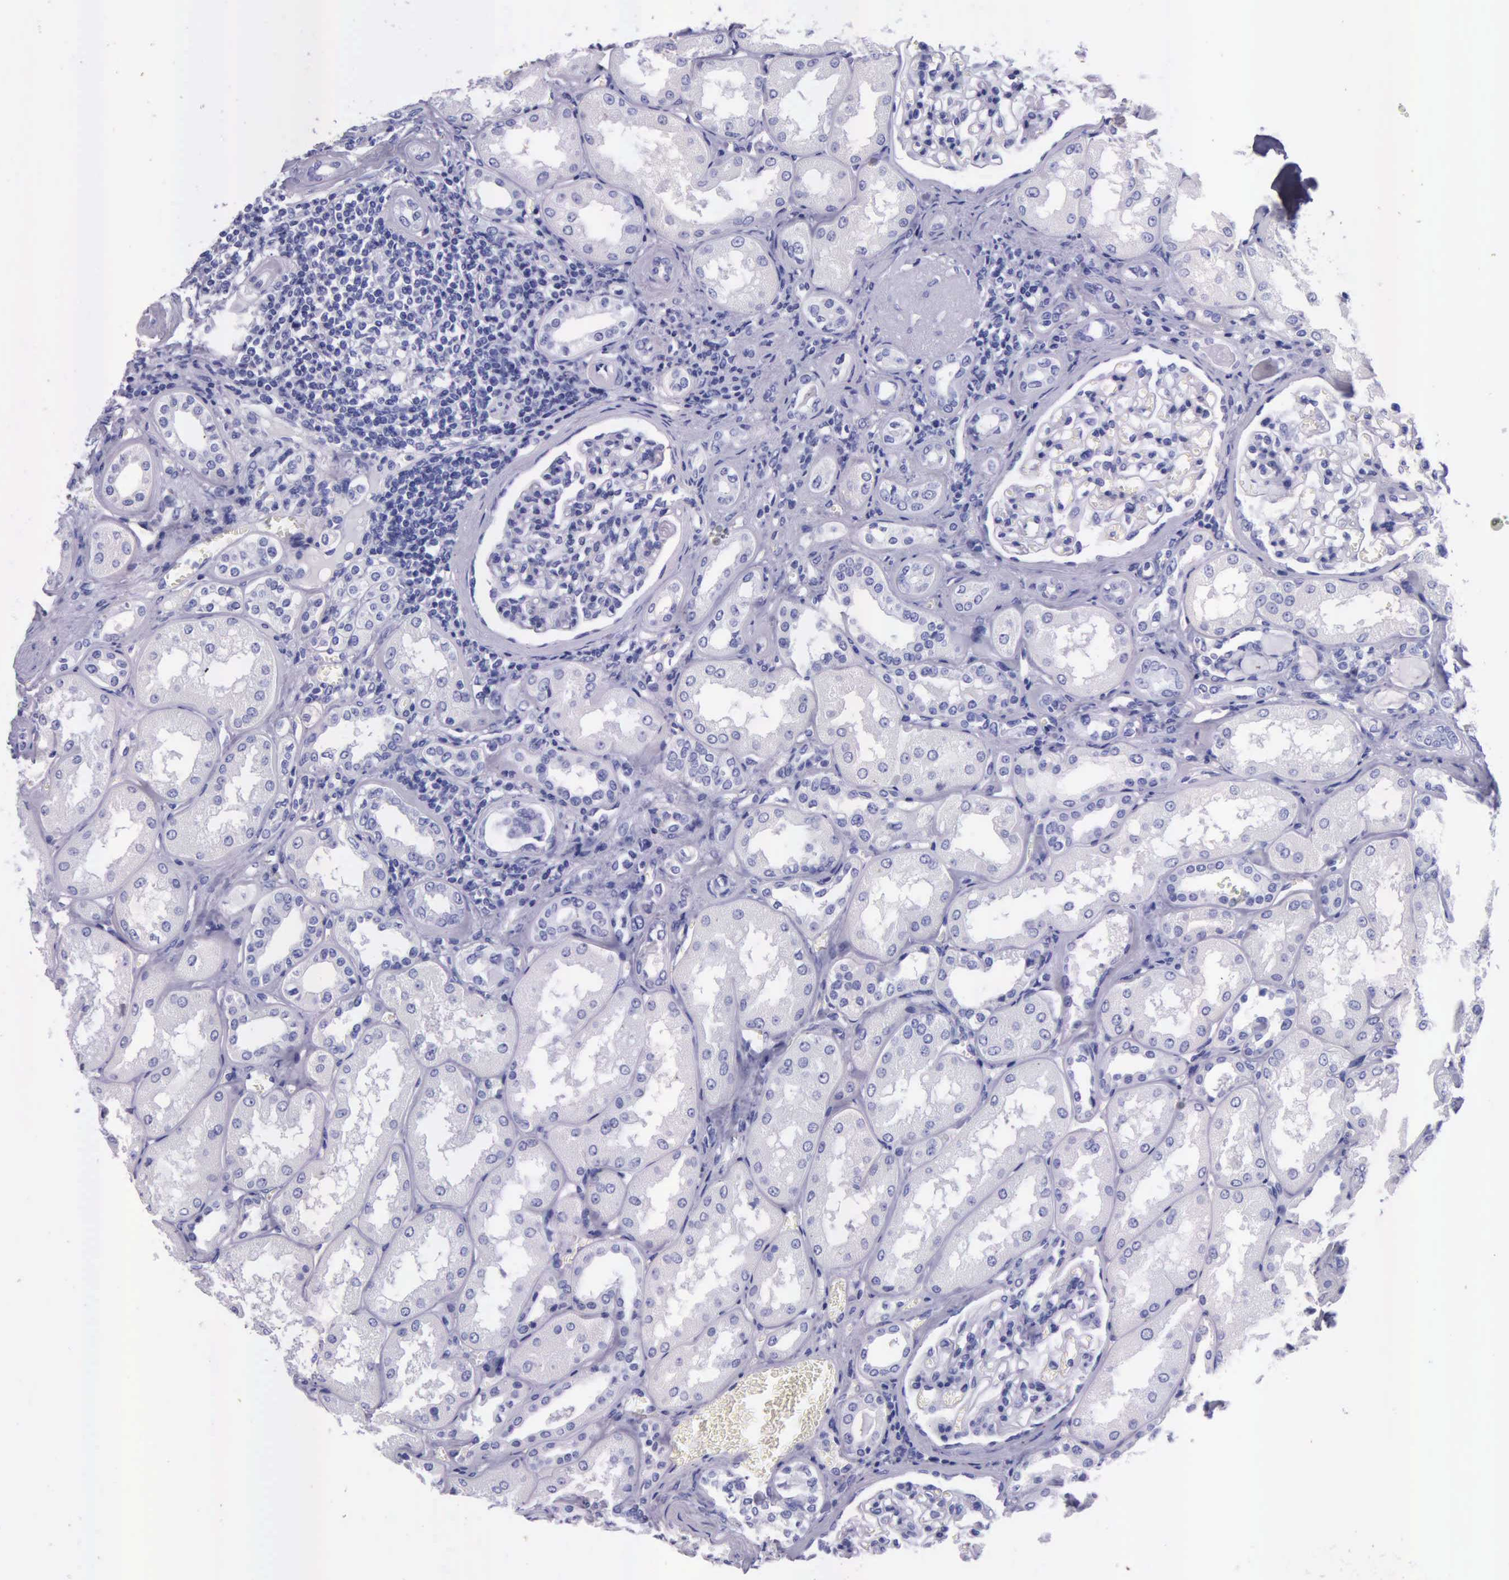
{"staining": {"intensity": "negative", "quantity": "none", "location": "none"}, "tissue": "kidney", "cell_type": "Cells in glomeruli", "image_type": "normal", "snomed": [{"axis": "morphology", "description": "Normal tissue, NOS"}, {"axis": "topography", "description": "Kidney"}], "caption": "Image shows no significant protein positivity in cells in glomeruli of normal kidney. The staining was performed using DAB (3,3'-diaminobenzidine) to visualize the protein expression in brown, while the nuclei were stained in blue with hematoxylin (Magnification: 20x).", "gene": "KLK2", "patient": {"sex": "male", "age": 61}}